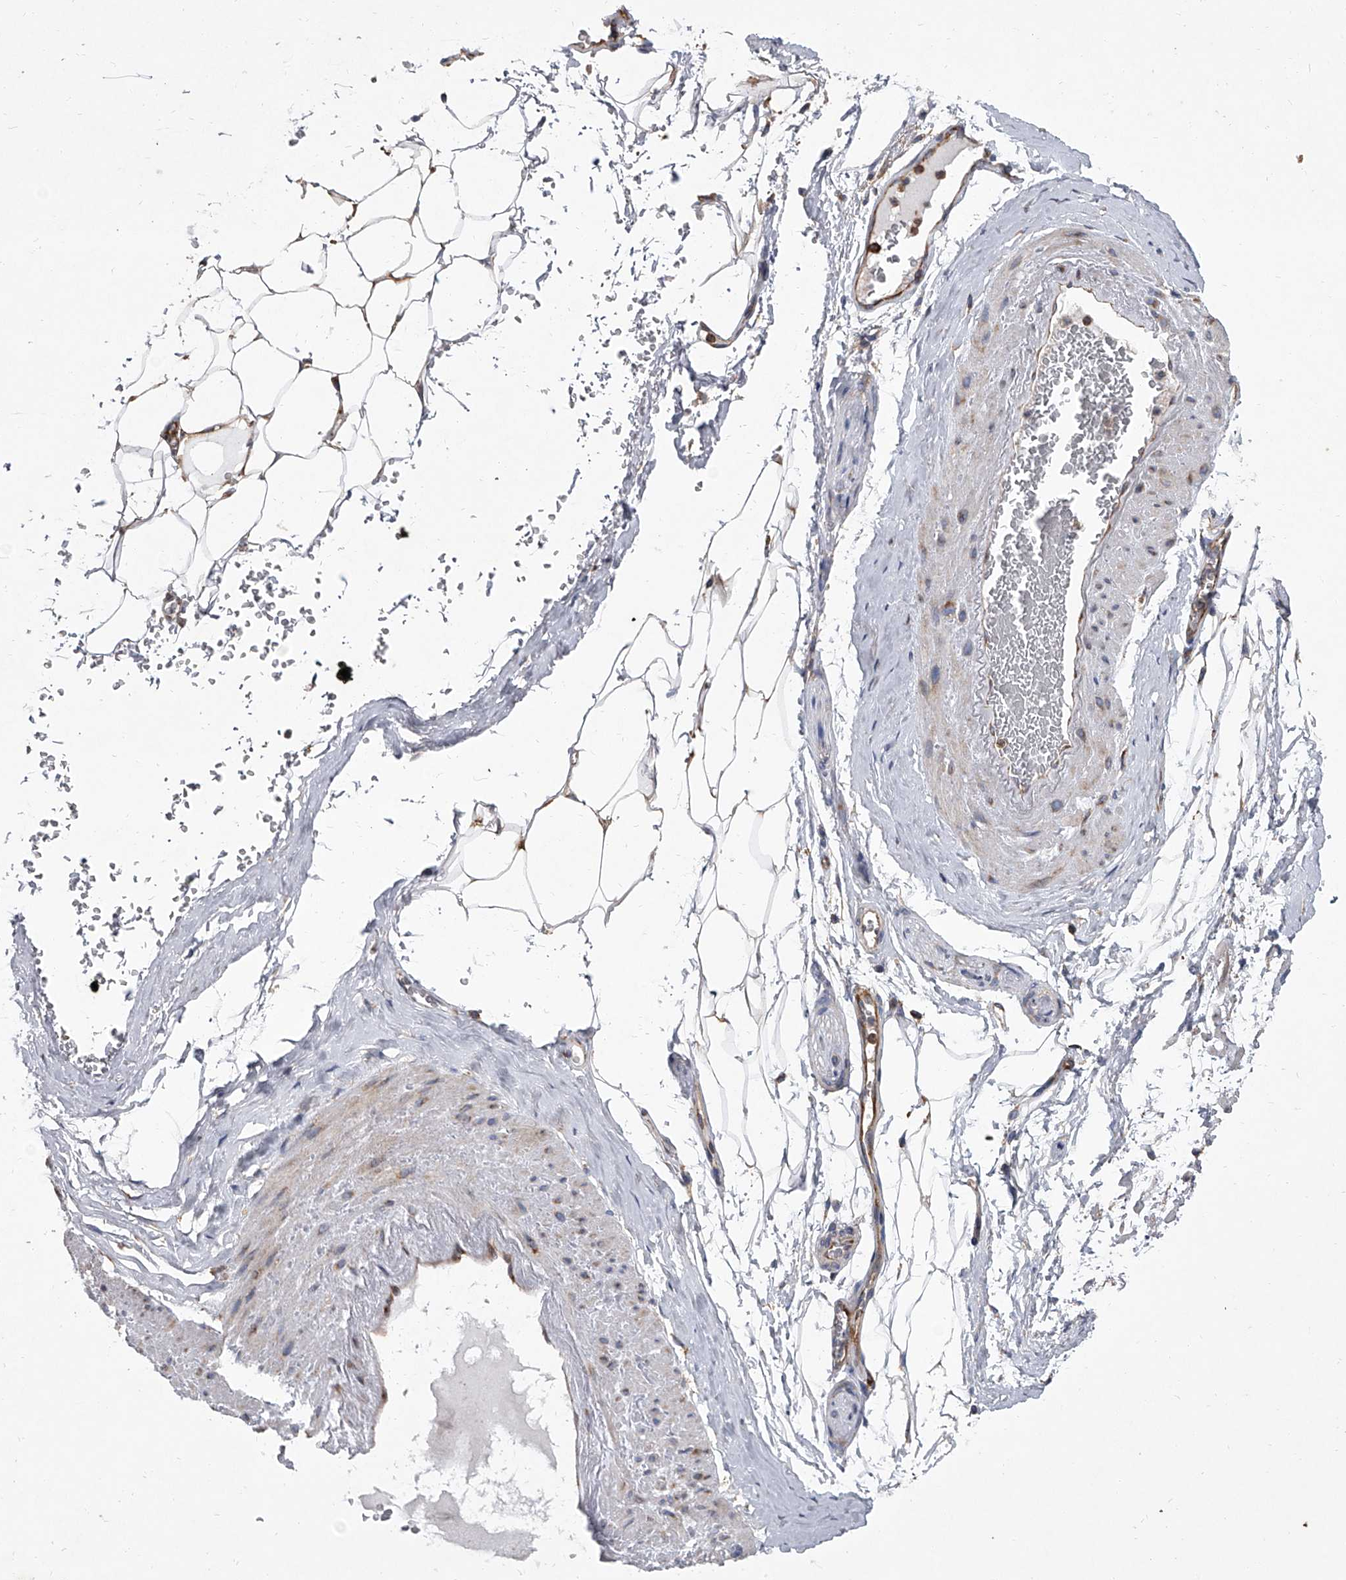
{"staining": {"intensity": "moderate", "quantity": ">75%", "location": "cytoplasmic/membranous"}, "tissue": "adipose tissue", "cell_type": "Adipocytes", "image_type": "normal", "snomed": [{"axis": "morphology", "description": "Normal tissue, NOS"}, {"axis": "morphology", "description": "Adenocarcinoma, Low grade"}, {"axis": "topography", "description": "Prostate"}, {"axis": "topography", "description": "Peripheral nerve tissue"}], "caption": "DAB immunohistochemical staining of normal adipose tissue demonstrates moderate cytoplasmic/membranous protein expression in approximately >75% of adipocytes.", "gene": "EIF2S2", "patient": {"sex": "male", "age": 63}}